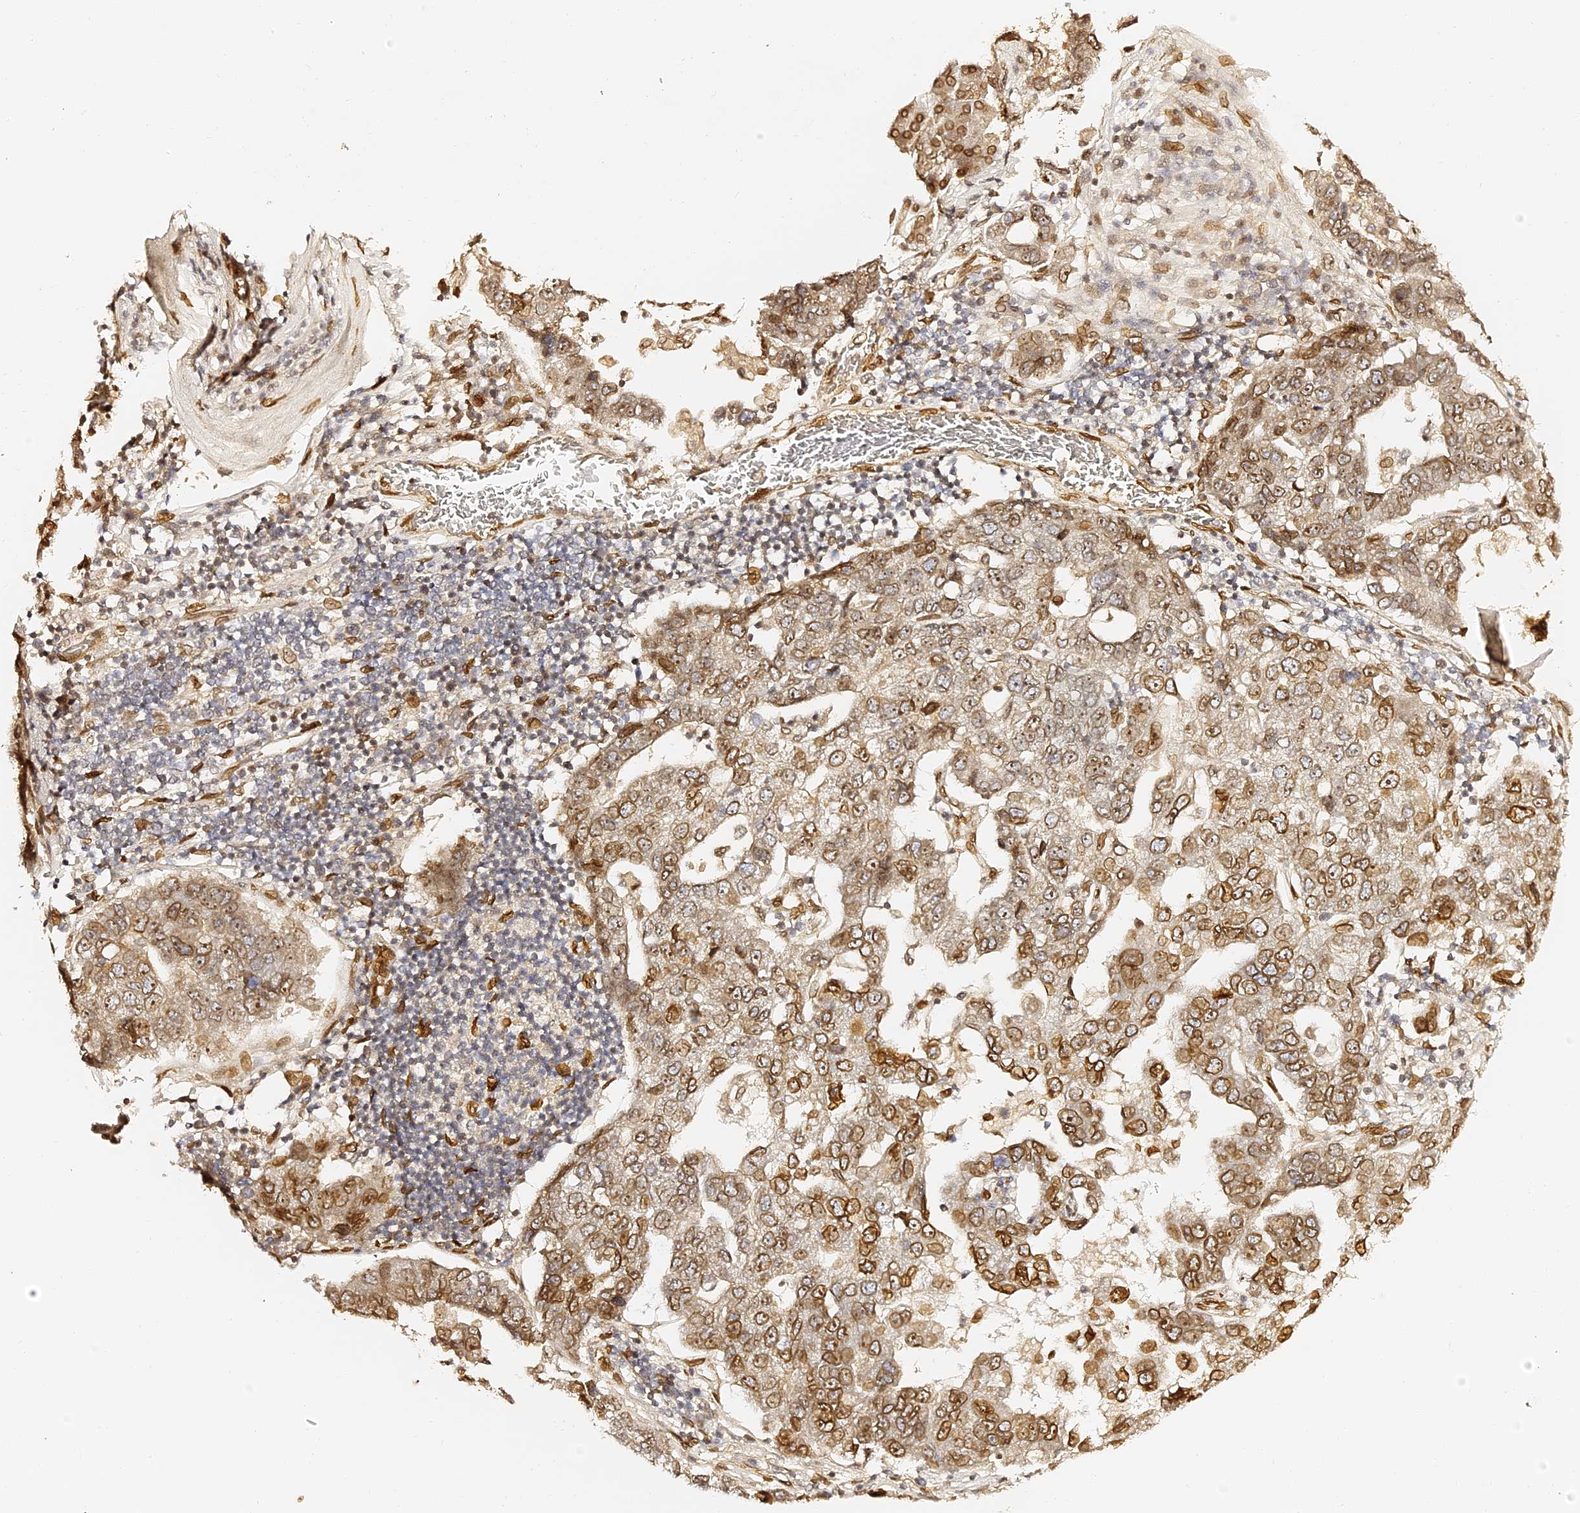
{"staining": {"intensity": "moderate", "quantity": ">75%", "location": "cytoplasmic/membranous,nuclear"}, "tissue": "pancreatic cancer", "cell_type": "Tumor cells", "image_type": "cancer", "snomed": [{"axis": "morphology", "description": "Adenocarcinoma, NOS"}, {"axis": "topography", "description": "Pancreas"}], "caption": "Immunohistochemistry (DAB) staining of pancreatic adenocarcinoma reveals moderate cytoplasmic/membranous and nuclear protein positivity in approximately >75% of tumor cells.", "gene": "ANAPC5", "patient": {"sex": "female", "age": 61}}